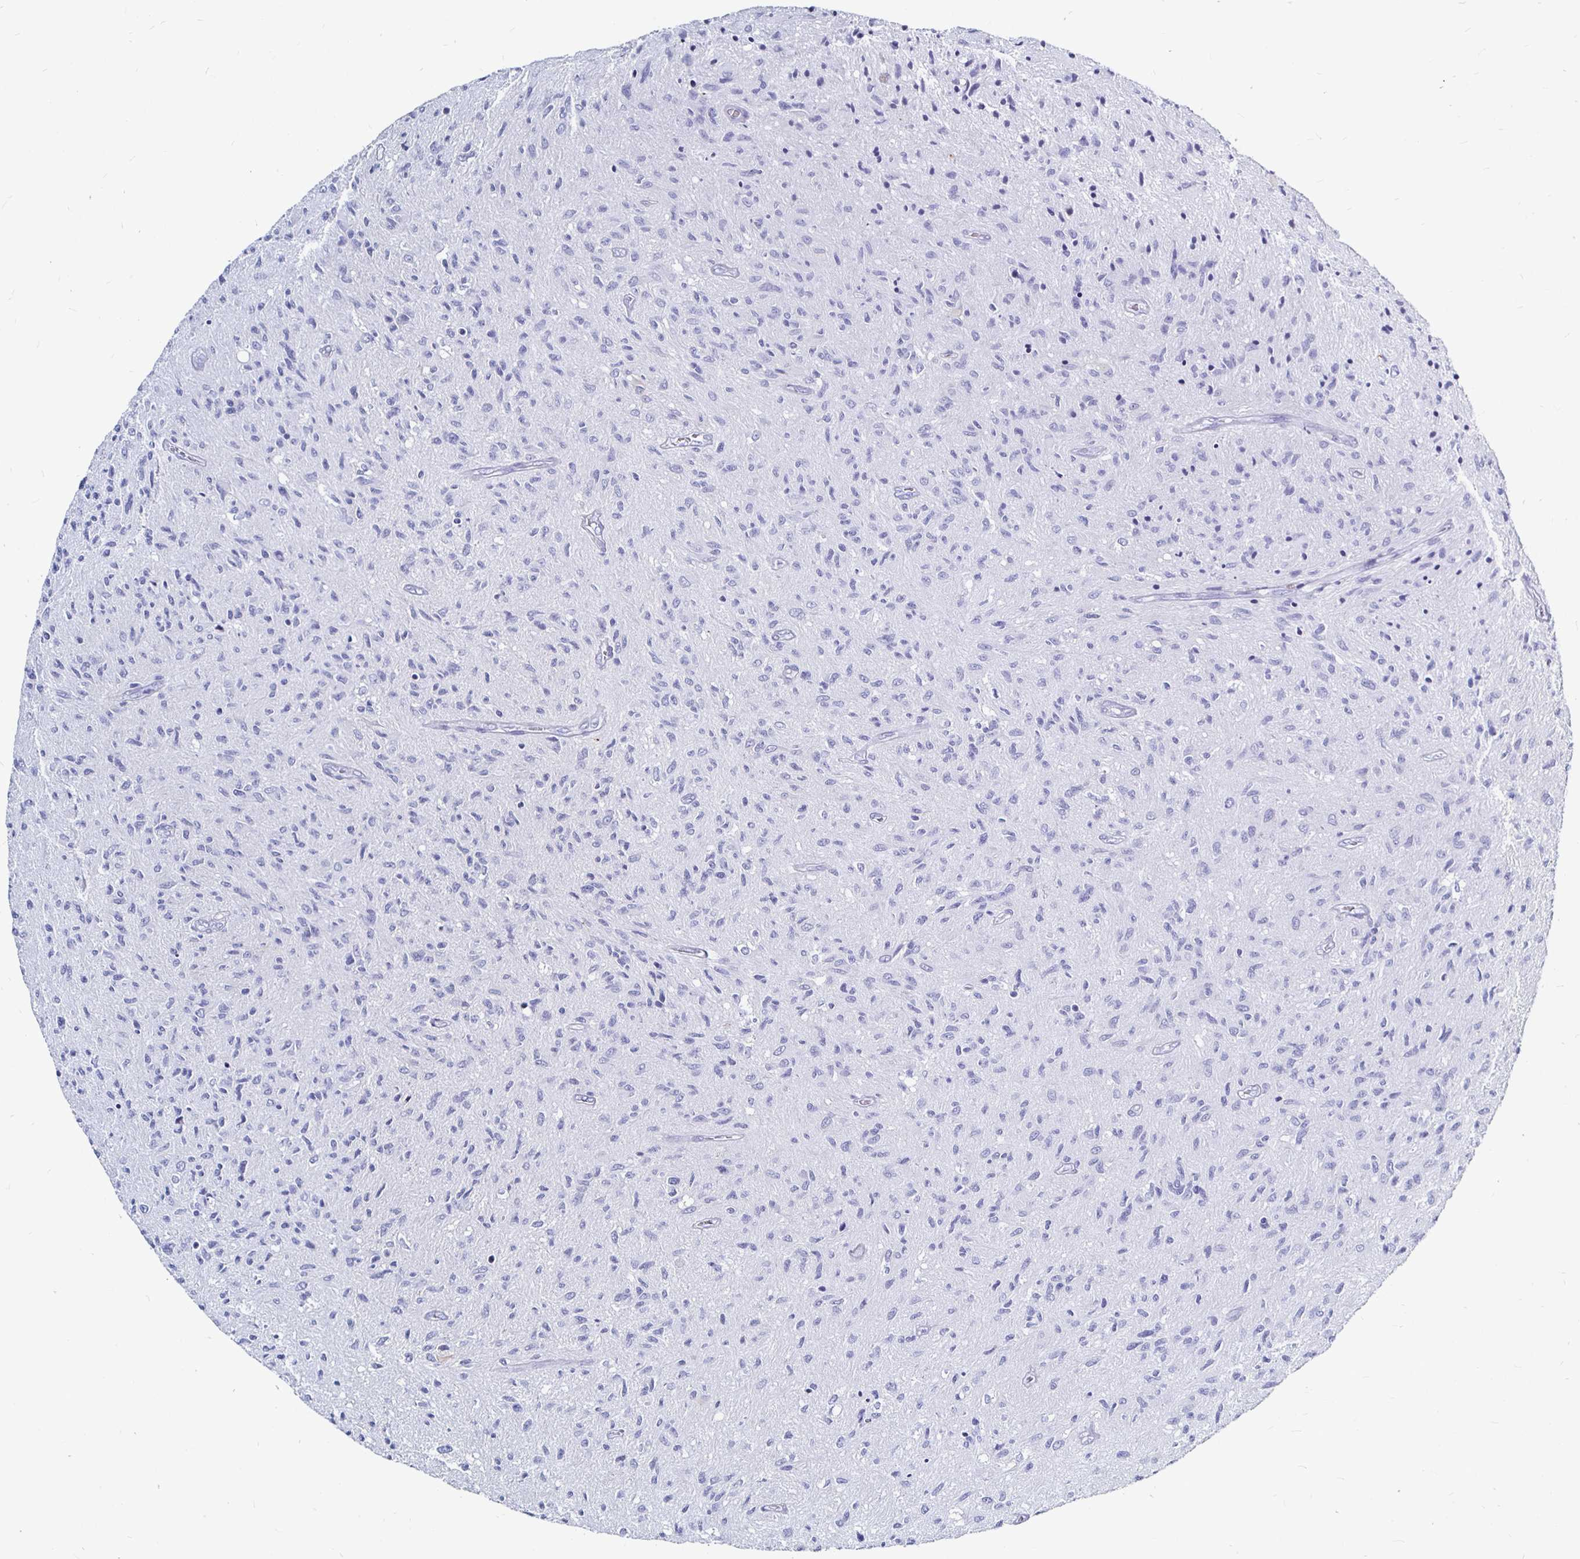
{"staining": {"intensity": "negative", "quantity": "none", "location": "none"}, "tissue": "glioma", "cell_type": "Tumor cells", "image_type": "cancer", "snomed": [{"axis": "morphology", "description": "Glioma, malignant, High grade"}, {"axis": "topography", "description": "Brain"}], "caption": "Photomicrograph shows no protein staining in tumor cells of malignant glioma (high-grade) tissue. (Immunohistochemistry, brightfield microscopy, high magnification).", "gene": "LUZP4", "patient": {"sex": "male", "age": 54}}